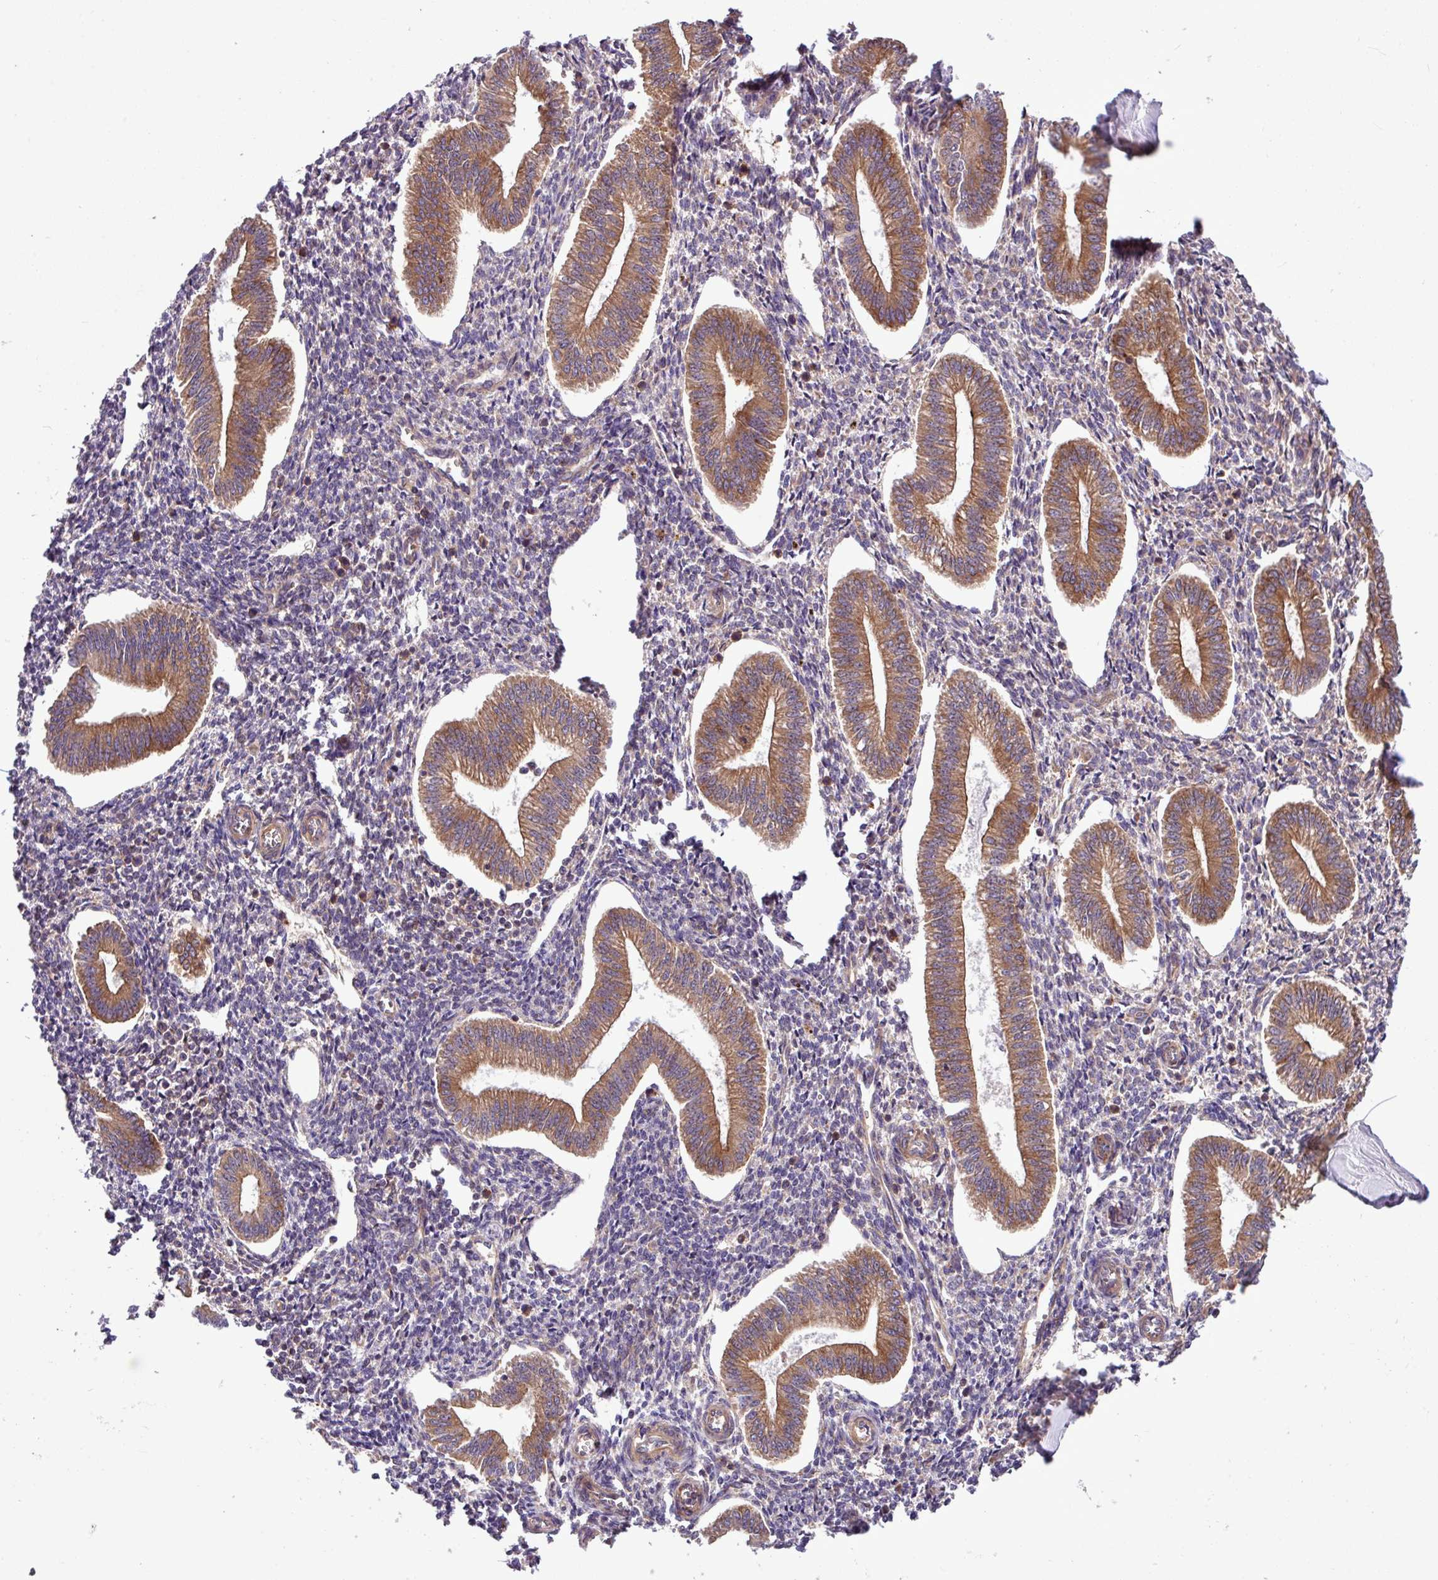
{"staining": {"intensity": "moderate", "quantity": "<25%", "location": "cytoplasmic/membranous"}, "tissue": "endometrium", "cell_type": "Cells in endometrial stroma", "image_type": "normal", "snomed": [{"axis": "morphology", "description": "Normal tissue, NOS"}, {"axis": "topography", "description": "Endometrium"}], "caption": "Human endometrium stained with a brown dye shows moderate cytoplasmic/membranous positive staining in about <25% of cells in endometrial stroma.", "gene": "MROH2A", "patient": {"sex": "female", "age": 34}}